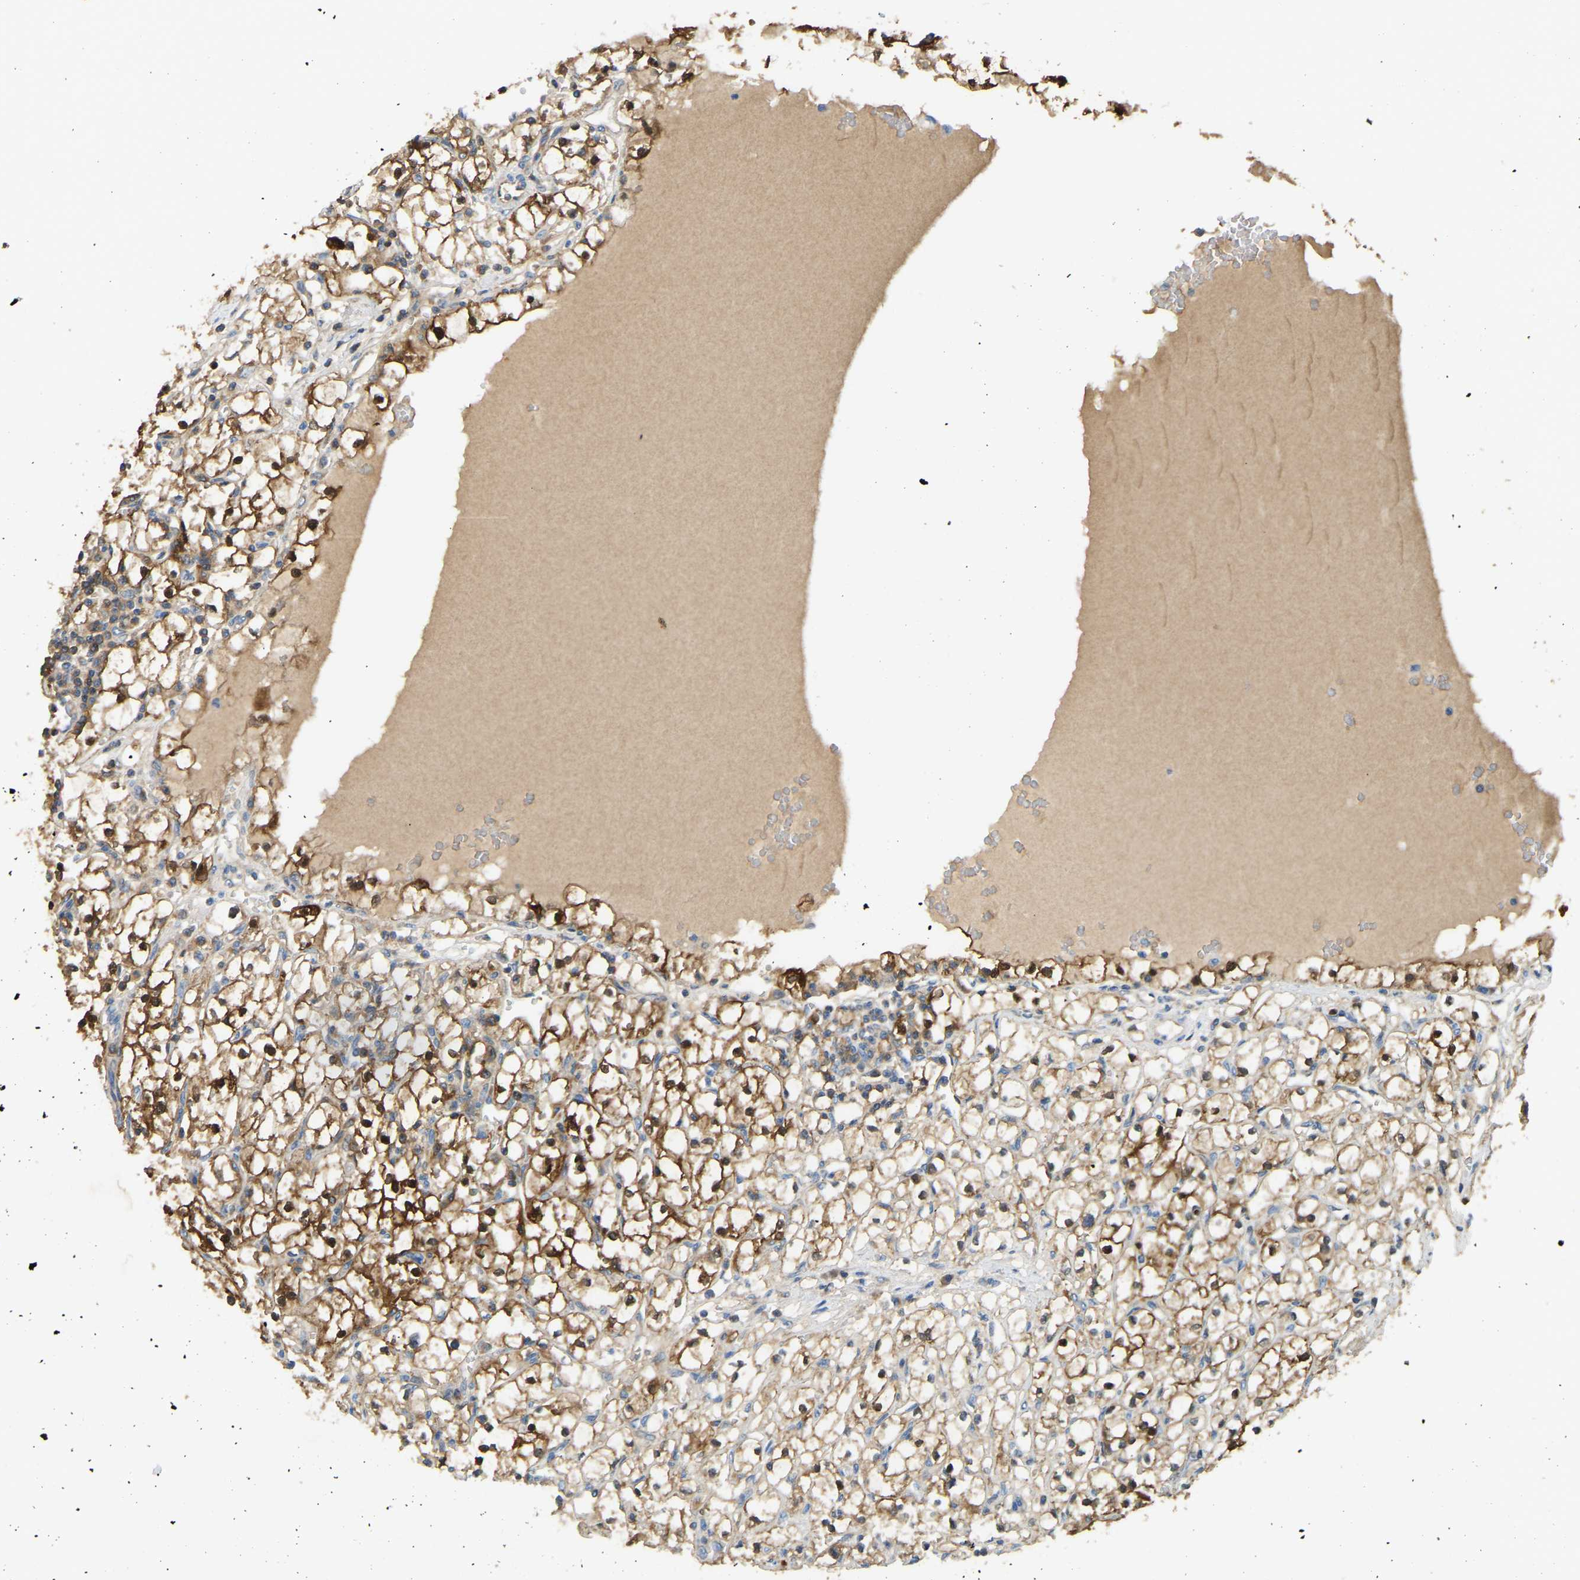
{"staining": {"intensity": "strong", "quantity": ">75%", "location": "cytoplasmic/membranous,nuclear"}, "tissue": "renal cancer", "cell_type": "Tumor cells", "image_type": "cancer", "snomed": [{"axis": "morphology", "description": "Adenocarcinoma, NOS"}, {"axis": "topography", "description": "Kidney"}], "caption": "High-power microscopy captured an IHC micrograph of renal cancer, revealing strong cytoplasmic/membranous and nuclear positivity in about >75% of tumor cells.", "gene": "GDA", "patient": {"sex": "male", "age": 56}}